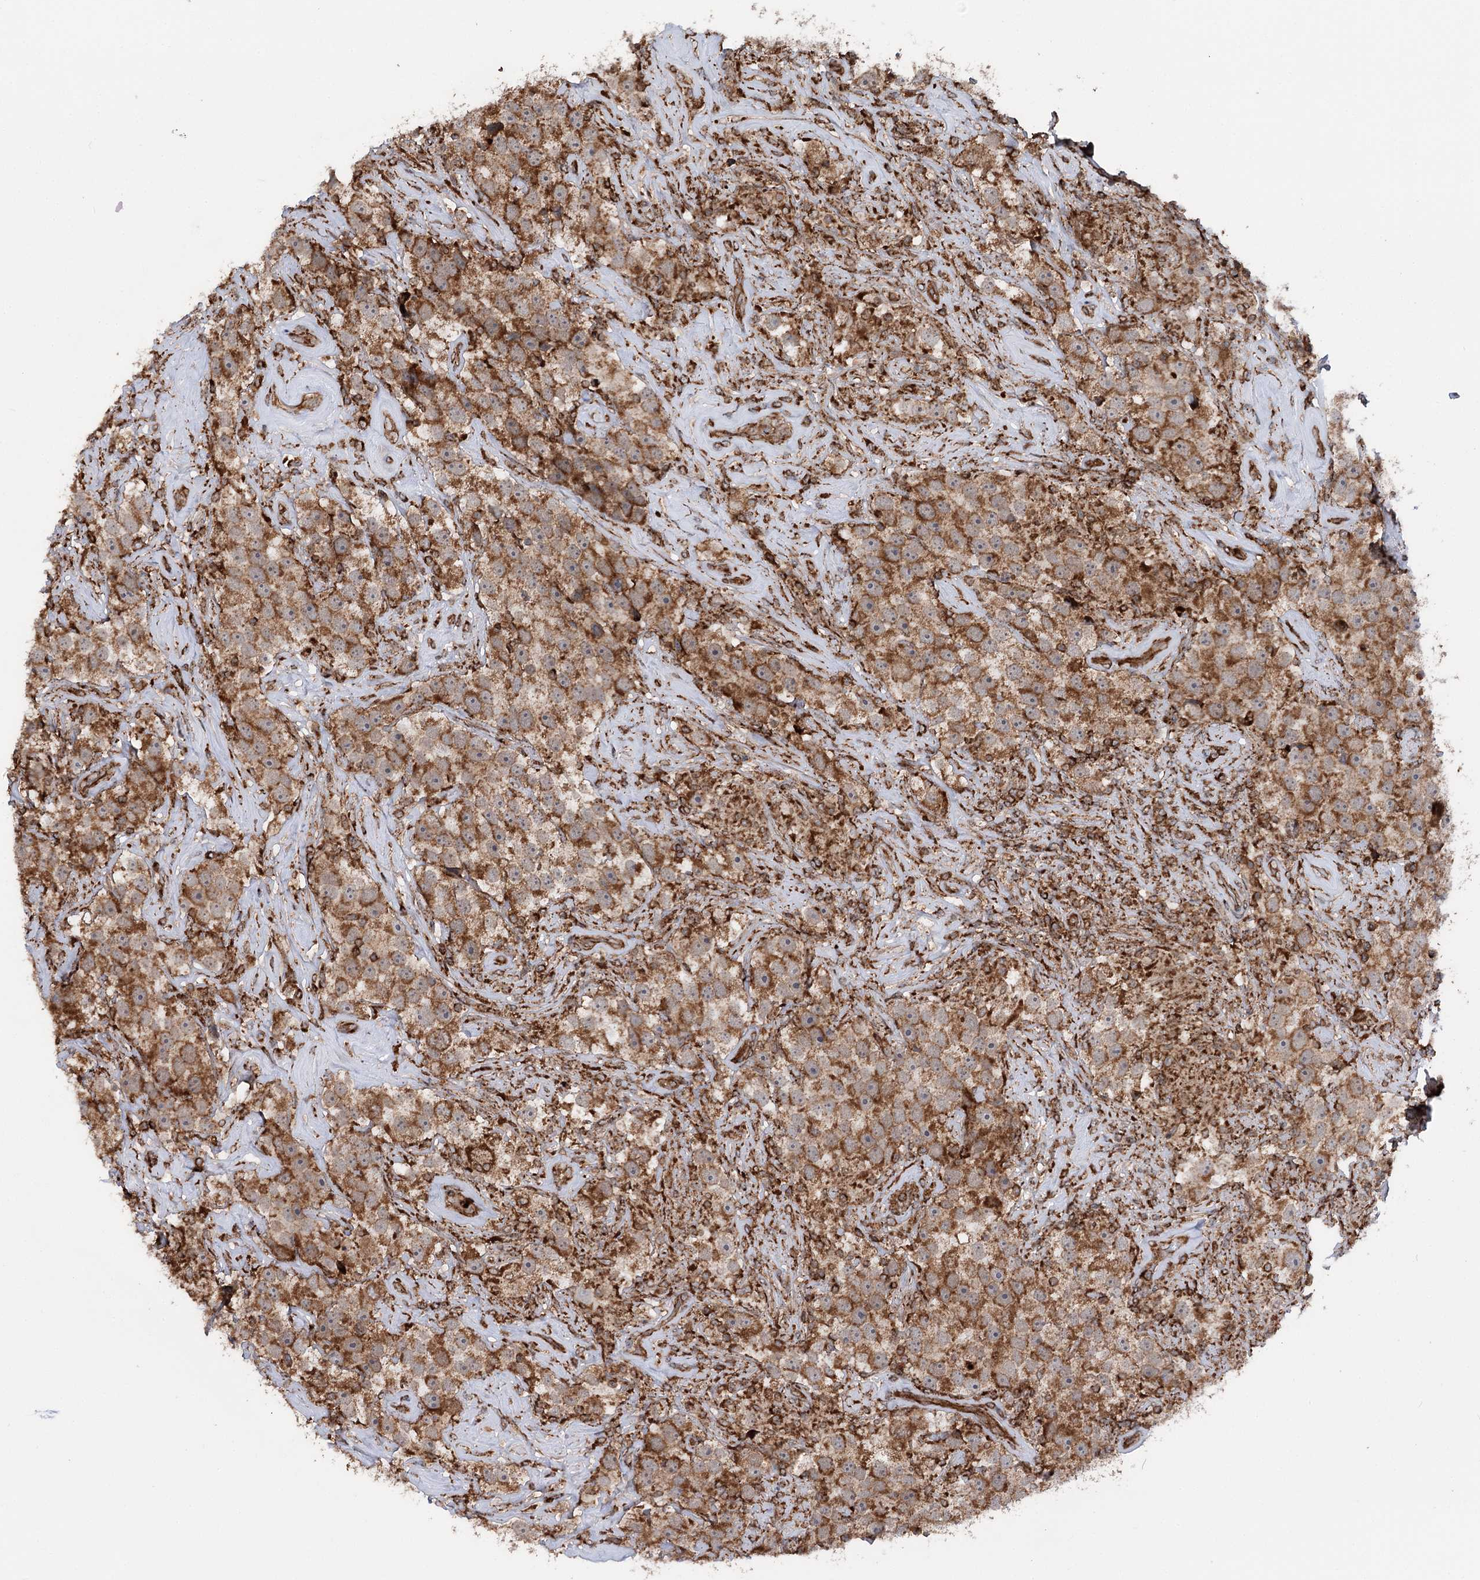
{"staining": {"intensity": "moderate", "quantity": ">75%", "location": "cytoplasmic/membranous"}, "tissue": "testis cancer", "cell_type": "Tumor cells", "image_type": "cancer", "snomed": [{"axis": "morphology", "description": "Seminoma, NOS"}, {"axis": "topography", "description": "Testis"}], "caption": "Testis cancer stained with immunohistochemistry (IHC) reveals moderate cytoplasmic/membranous expression in about >75% of tumor cells.", "gene": "FGFR1OP2", "patient": {"sex": "male", "age": 49}}